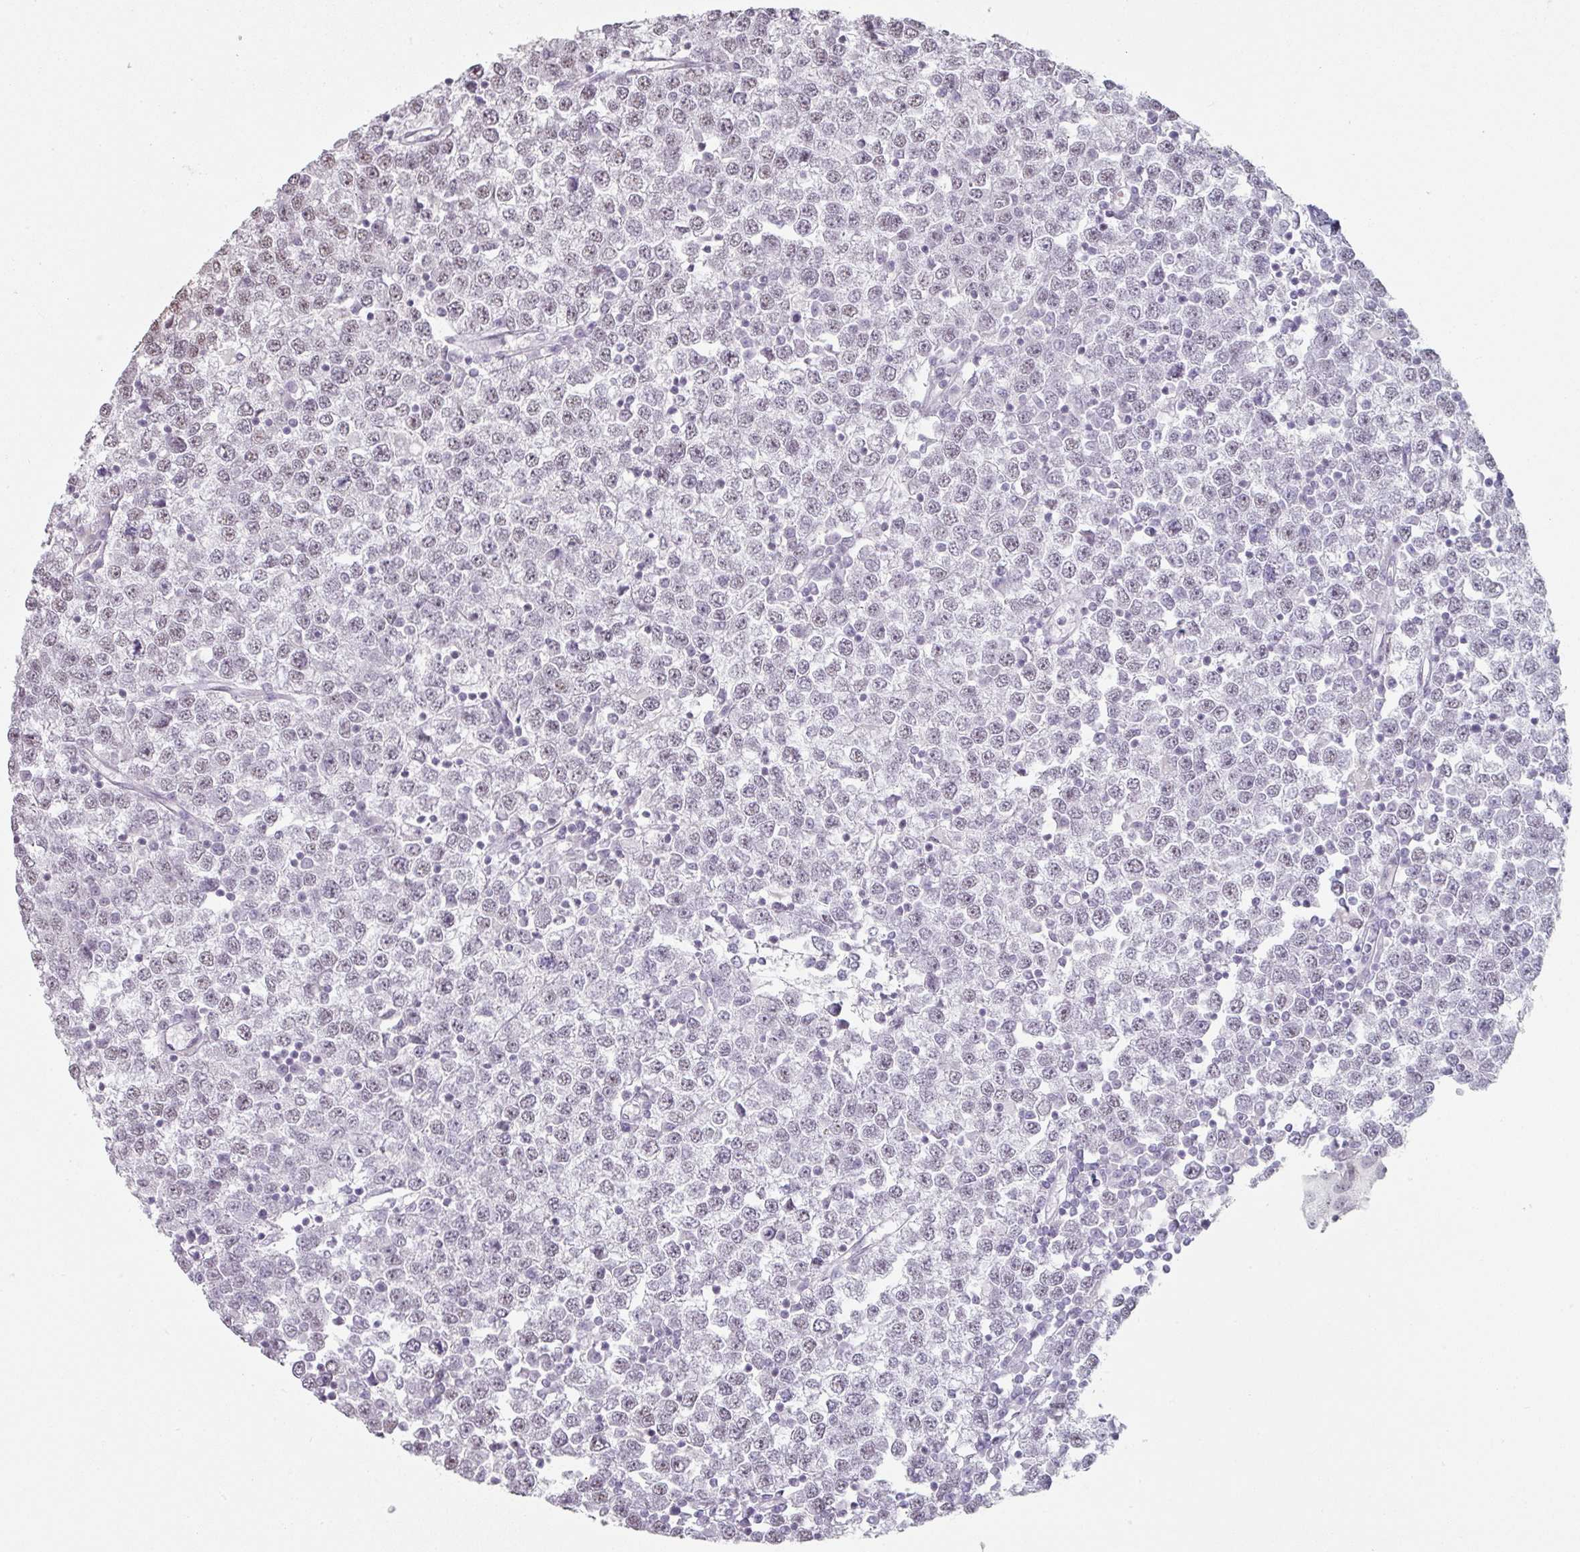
{"staining": {"intensity": "negative", "quantity": "none", "location": "none"}, "tissue": "testis cancer", "cell_type": "Tumor cells", "image_type": "cancer", "snomed": [{"axis": "morphology", "description": "Seminoma, NOS"}, {"axis": "topography", "description": "Testis"}], "caption": "An IHC micrograph of testis cancer (seminoma) is shown. There is no staining in tumor cells of testis cancer (seminoma).", "gene": "SPRR1A", "patient": {"sex": "male", "age": 65}}